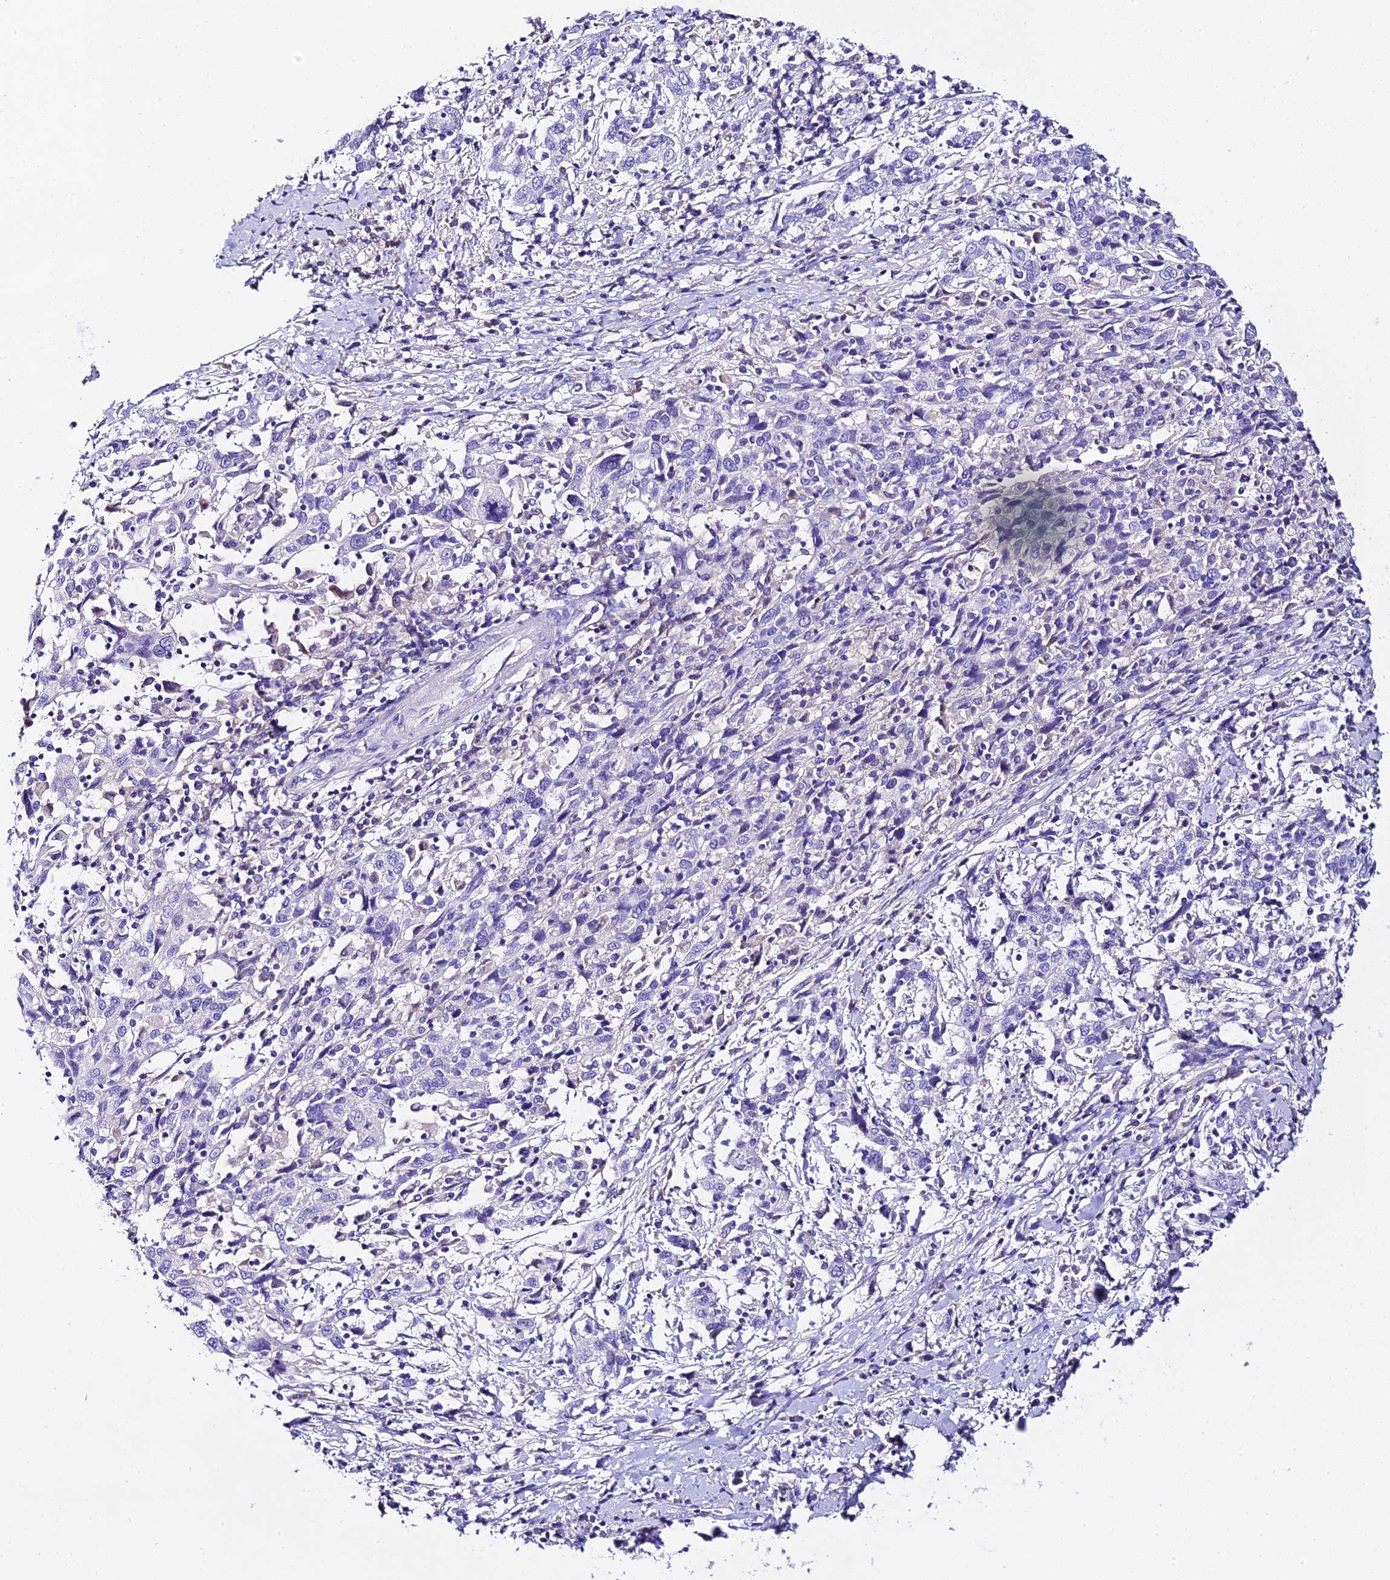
{"staining": {"intensity": "negative", "quantity": "none", "location": "none"}, "tissue": "cervical cancer", "cell_type": "Tumor cells", "image_type": "cancer", "snomed": [{"axis": "morphology", "description": "Squamous cell carcinoma, NOS"}, {"axis": "topography", "description": "Cervix"}], "caption": "Cervical cancer was stained to show a protein in brown. There is no significant positivity in tumor cells.", "gene": "TMEM117", "patient": {"sex": "female", "age": 46}}